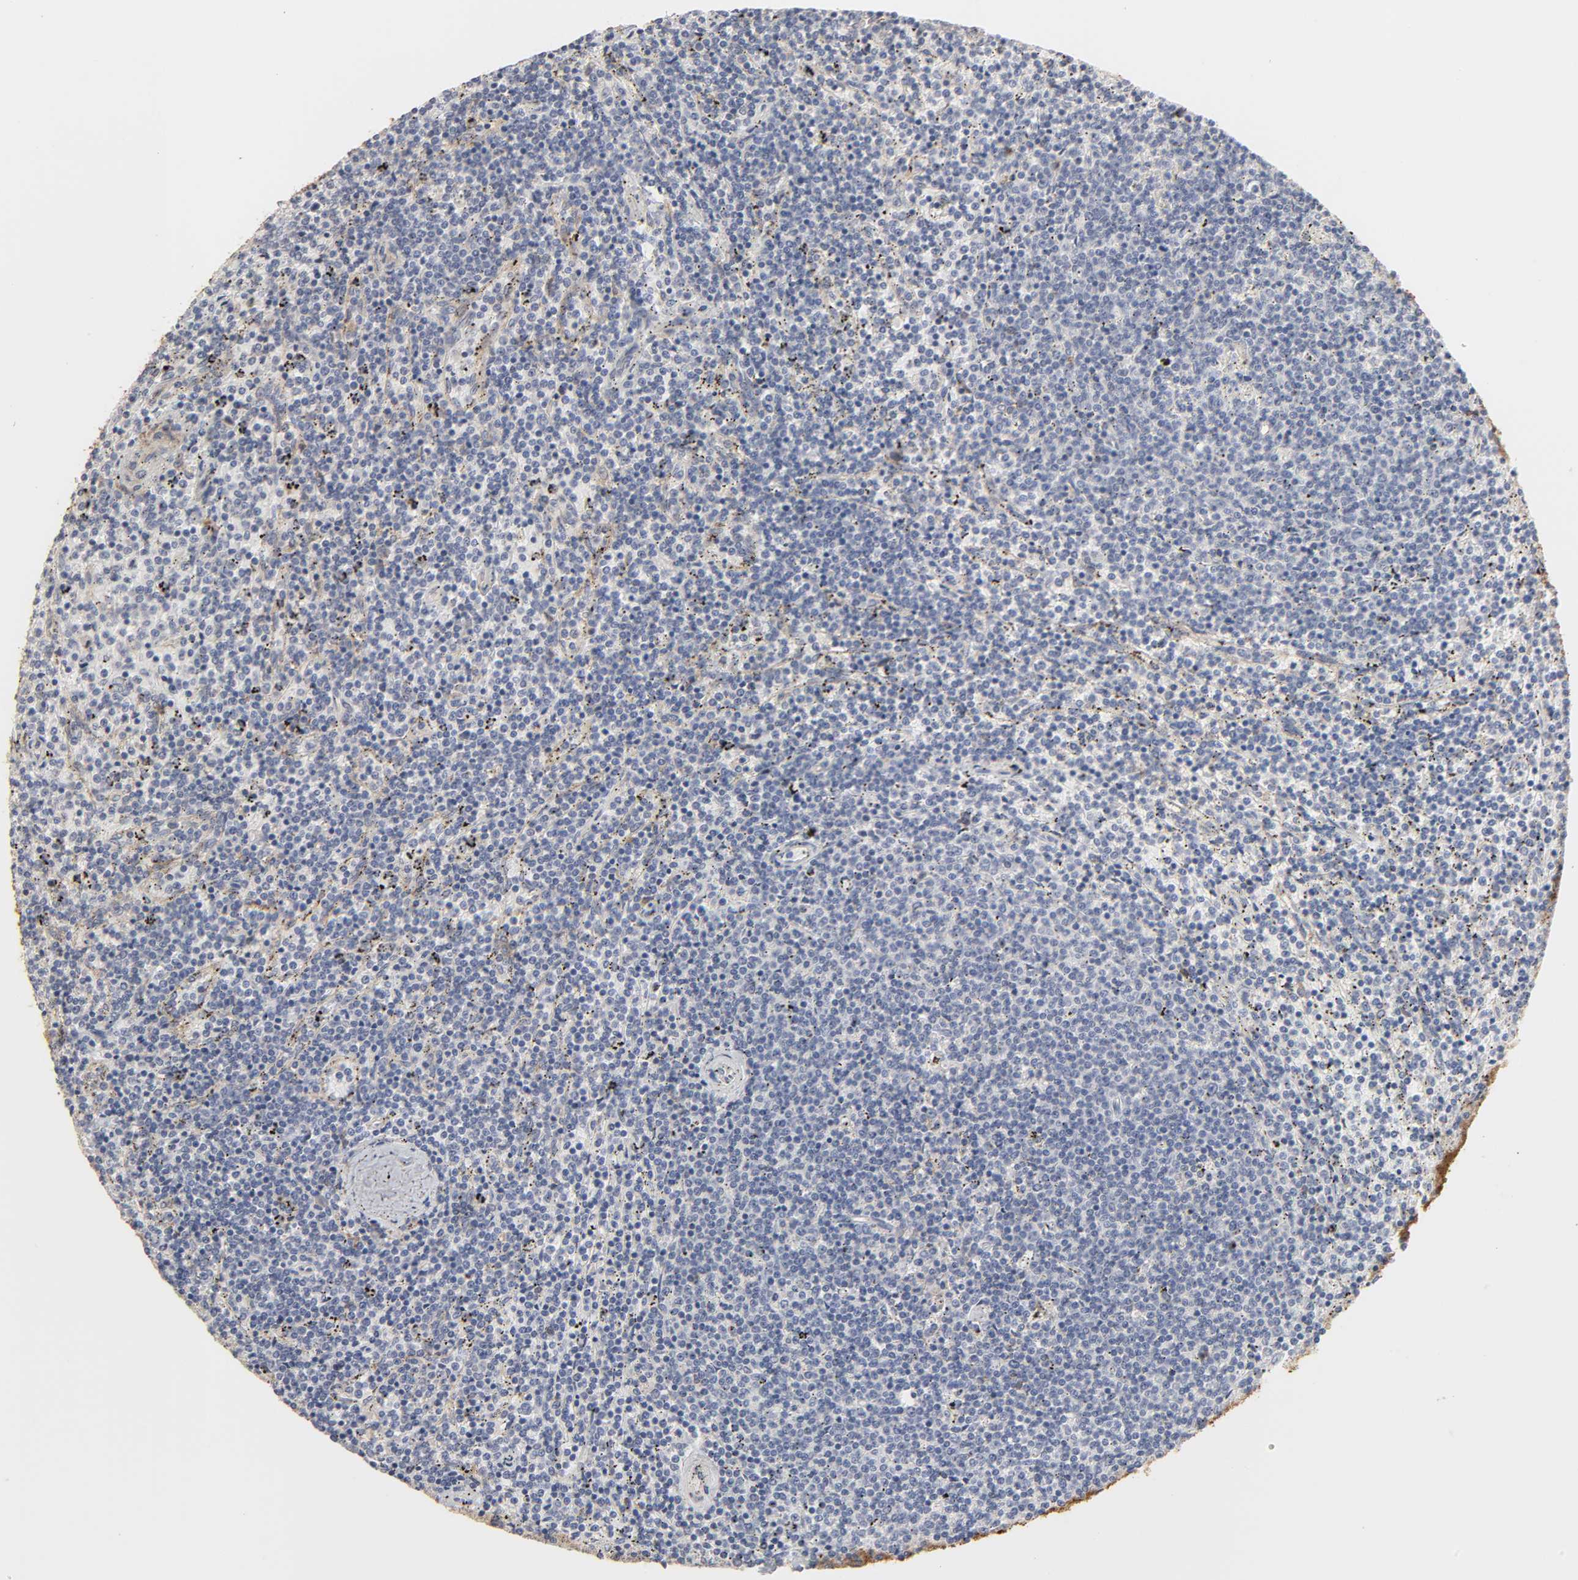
{"staining": {"intensity": "negative", "quantity": "none", "location": "none"}, "tissue": "lymphoma", "cell_type": "Tumor cells", "image_type": "cancer", "snomed": [{"axis": "morphology", "description": "Malignant lymphoma, non-Hodgkin's type, Low grade"}, {"axis": "topography", "description": "Spleen"}], "caption": "Histopathology image shows no protein expression in tumor cells of low-grade malignant lymphoma, non-Hodgkin's type tissue. Brightfield microscopy of immunohistochemistry stained with DAB (brown) and hematoxylin (blue), captured at high magnification.", "gene": "POR", "patient": {"sex": "female", "age": 50}}